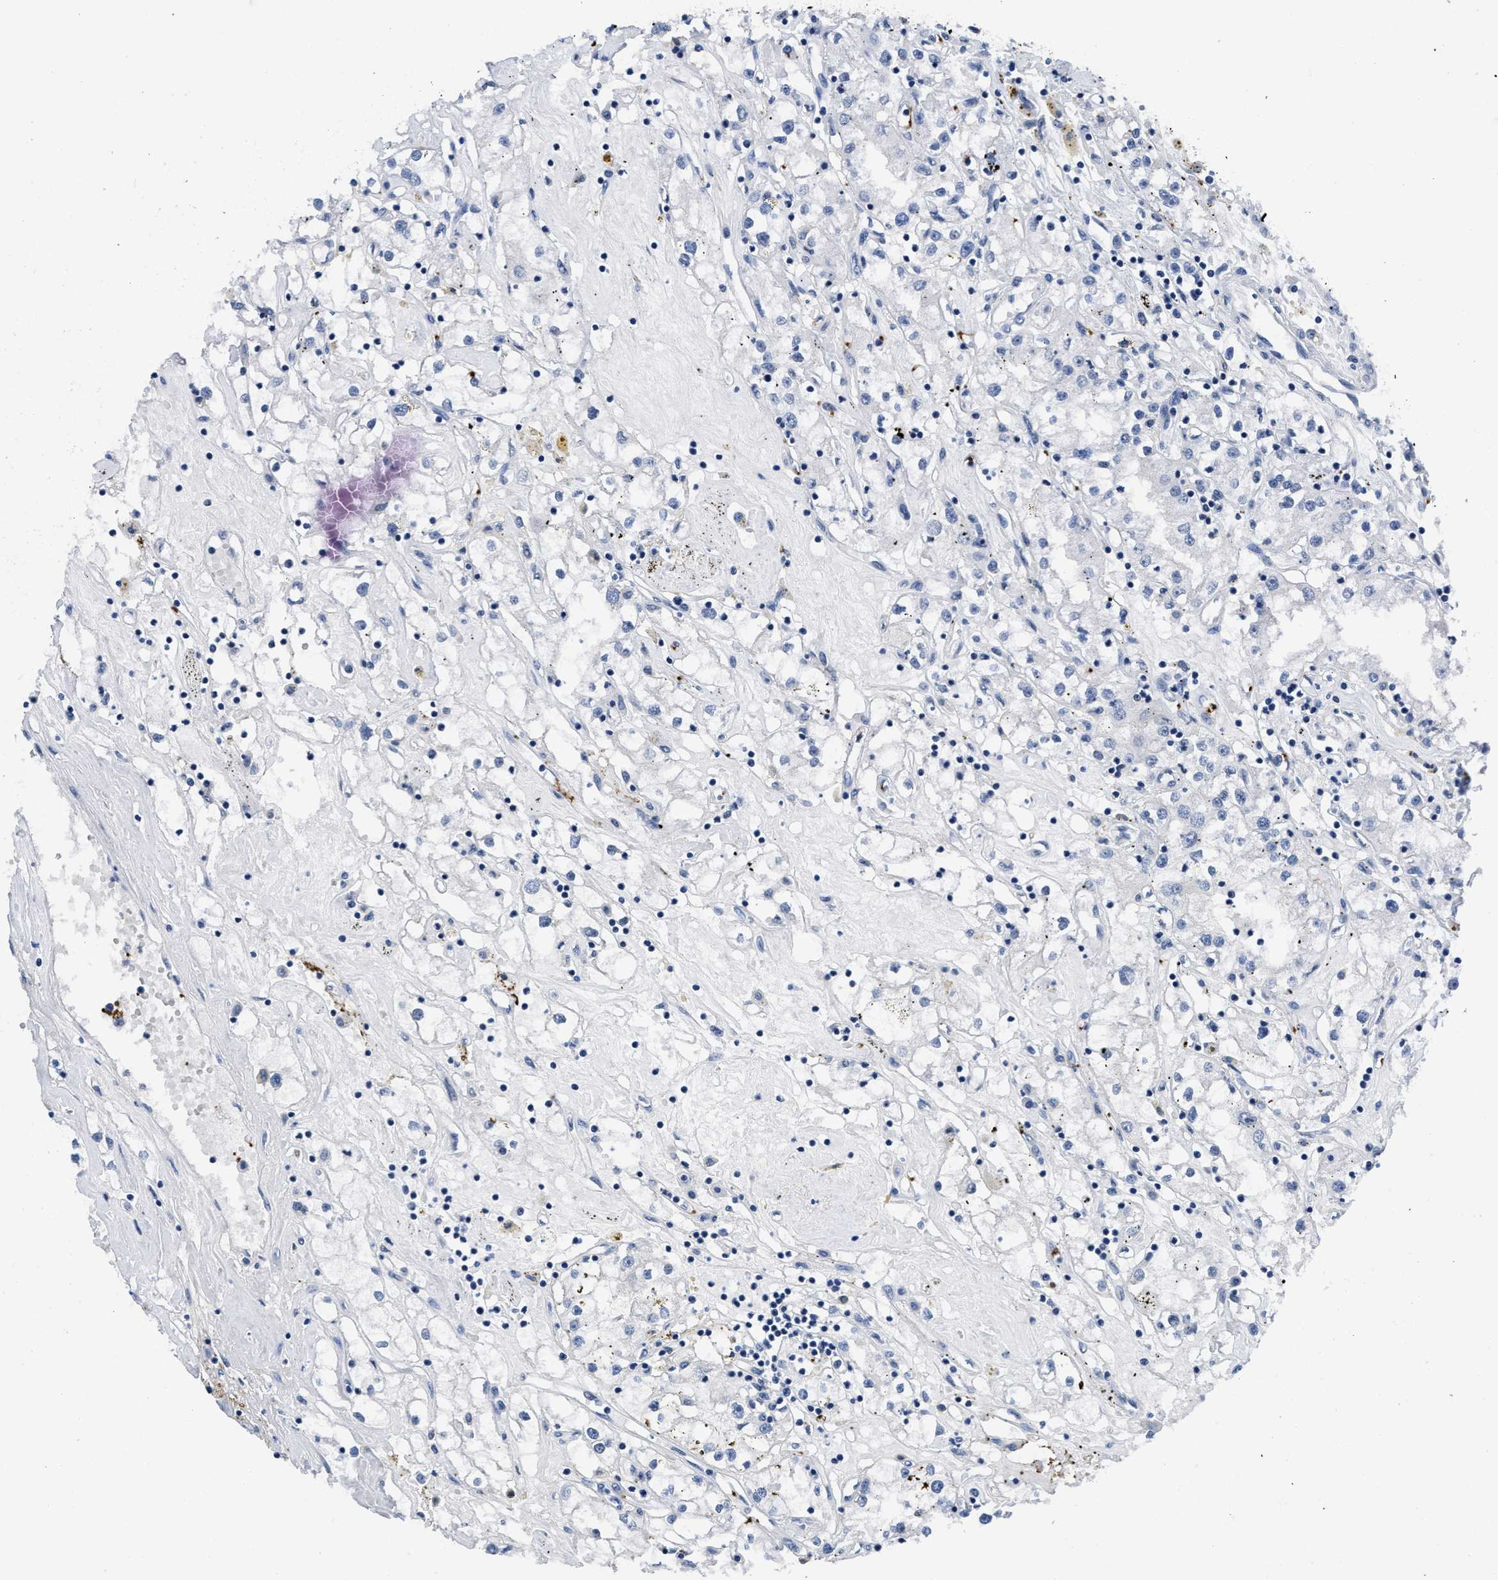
{"staining": {"intensity": "negative", "quantity": "none", "location": "none"}, "tissue": "renal cancer", "cell_type": "Tumor cells", "image_type": "cancer", "snomed": [{"axis": "morphology", "description": "Adenocarcinoma, NOS"}, {"axis": "topography", "description": "Kidney"}], "caption": "Immunohistochemical staining of human renal cancer (adenocarcinoma) reveals no significant staining in tumor cells. (DAB IHC with hematoxylin counter stain).", "gene": "ITGA2B", "patient": {"sex": "male", "age": 56}}